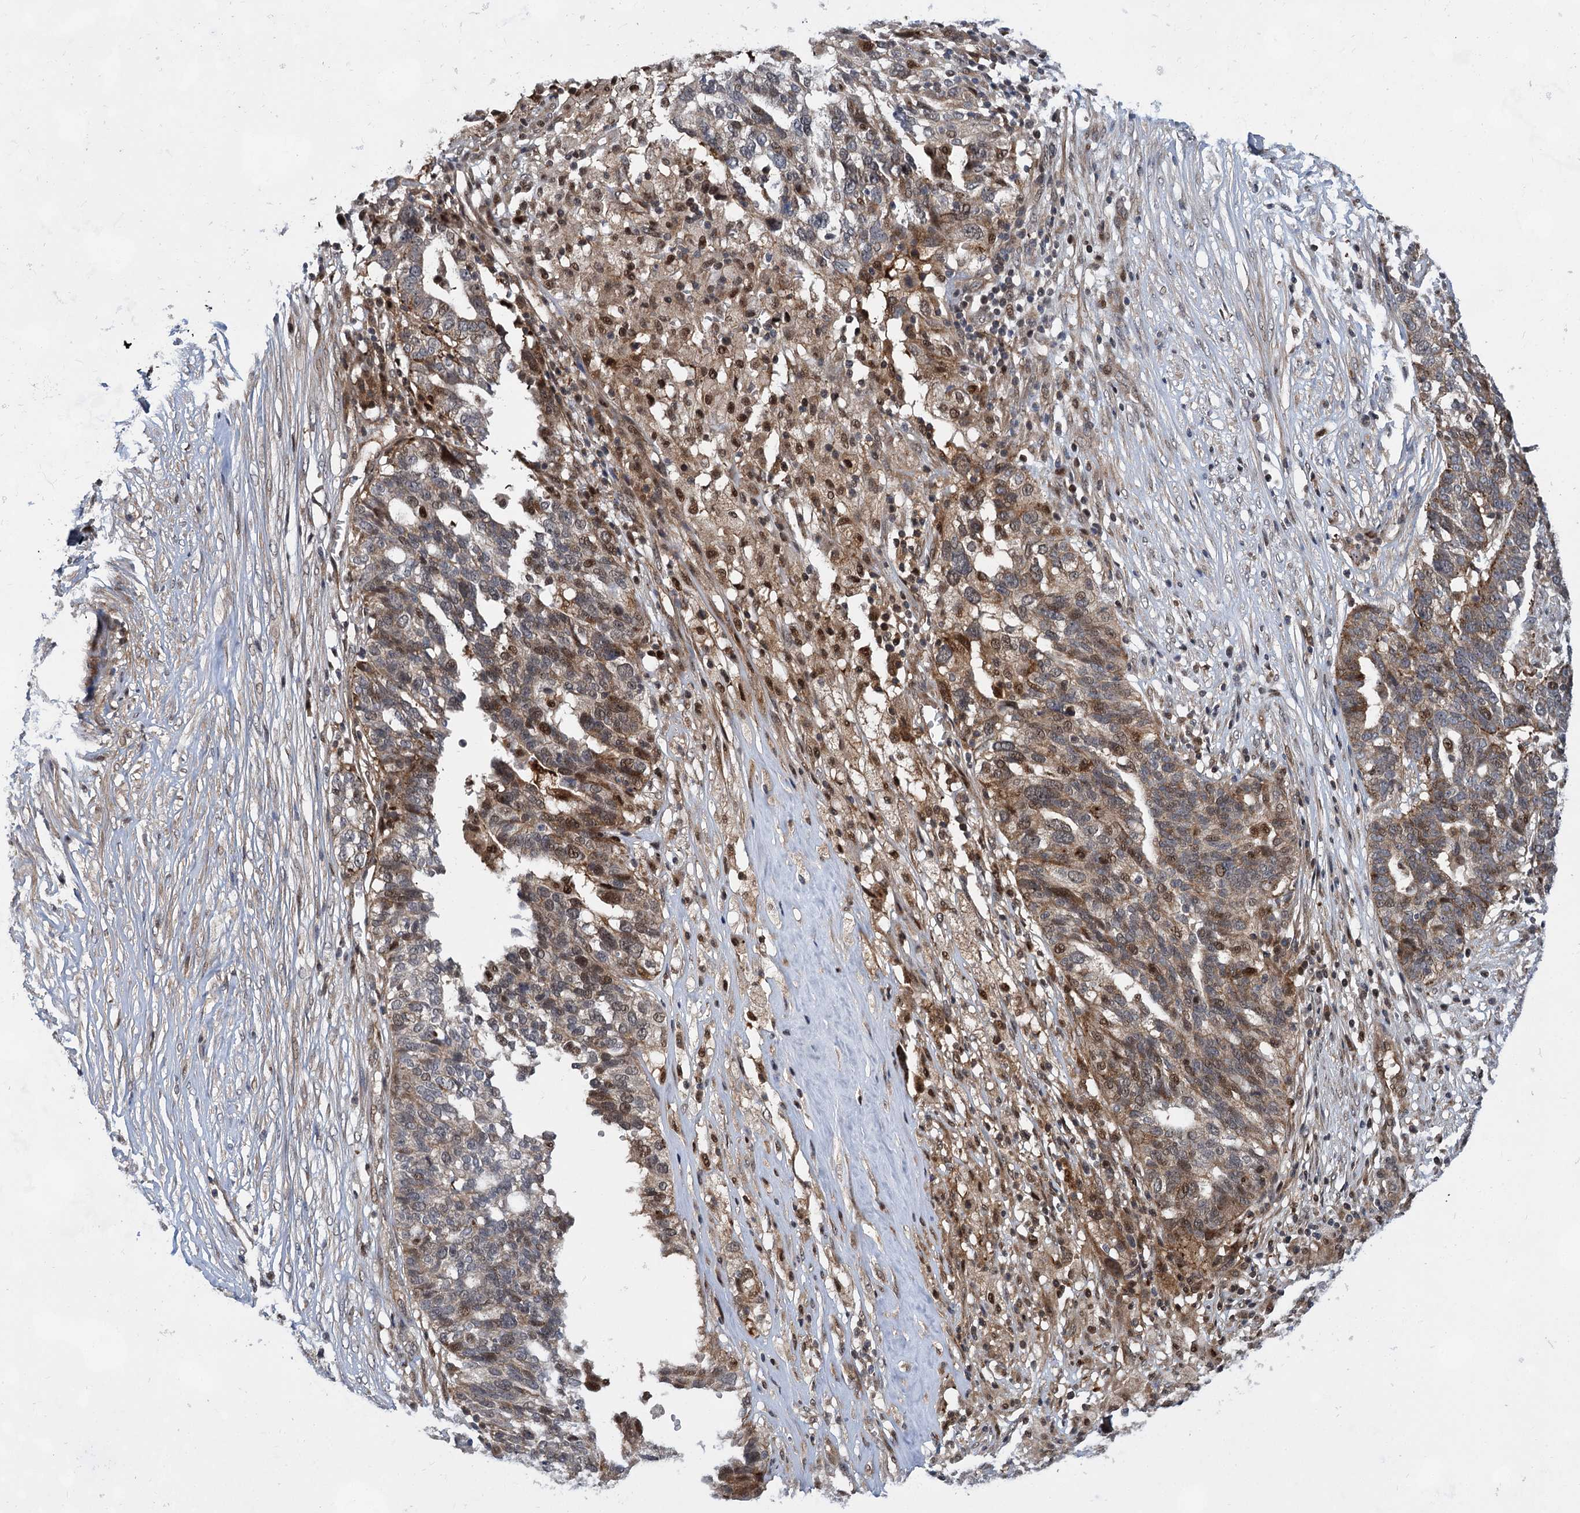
{"staining": {"intensity": "moderate", "quantity": "25%-75%", "location": "cytoplasmic/membranous,nuclear"}, "tissue": "ovarian cancer", "cell_type": "Tumor cells", "image_type": "cancer", "snomed": [{"axis": "morphology", "description": "Cystadenocarcinoma, serous, NOS"}, {"axis": "topography", "description": "Ovary"}], "caption": "Immunohistochemical staining of human ovarian cancer exhibits medium levels of moderate cytoplasmic/membranous and nuclear protein positivity in approximately 25%-75% of tumor cells.", "gene": "GPBP1", "patient": {"sex": "female", "age": 59}}